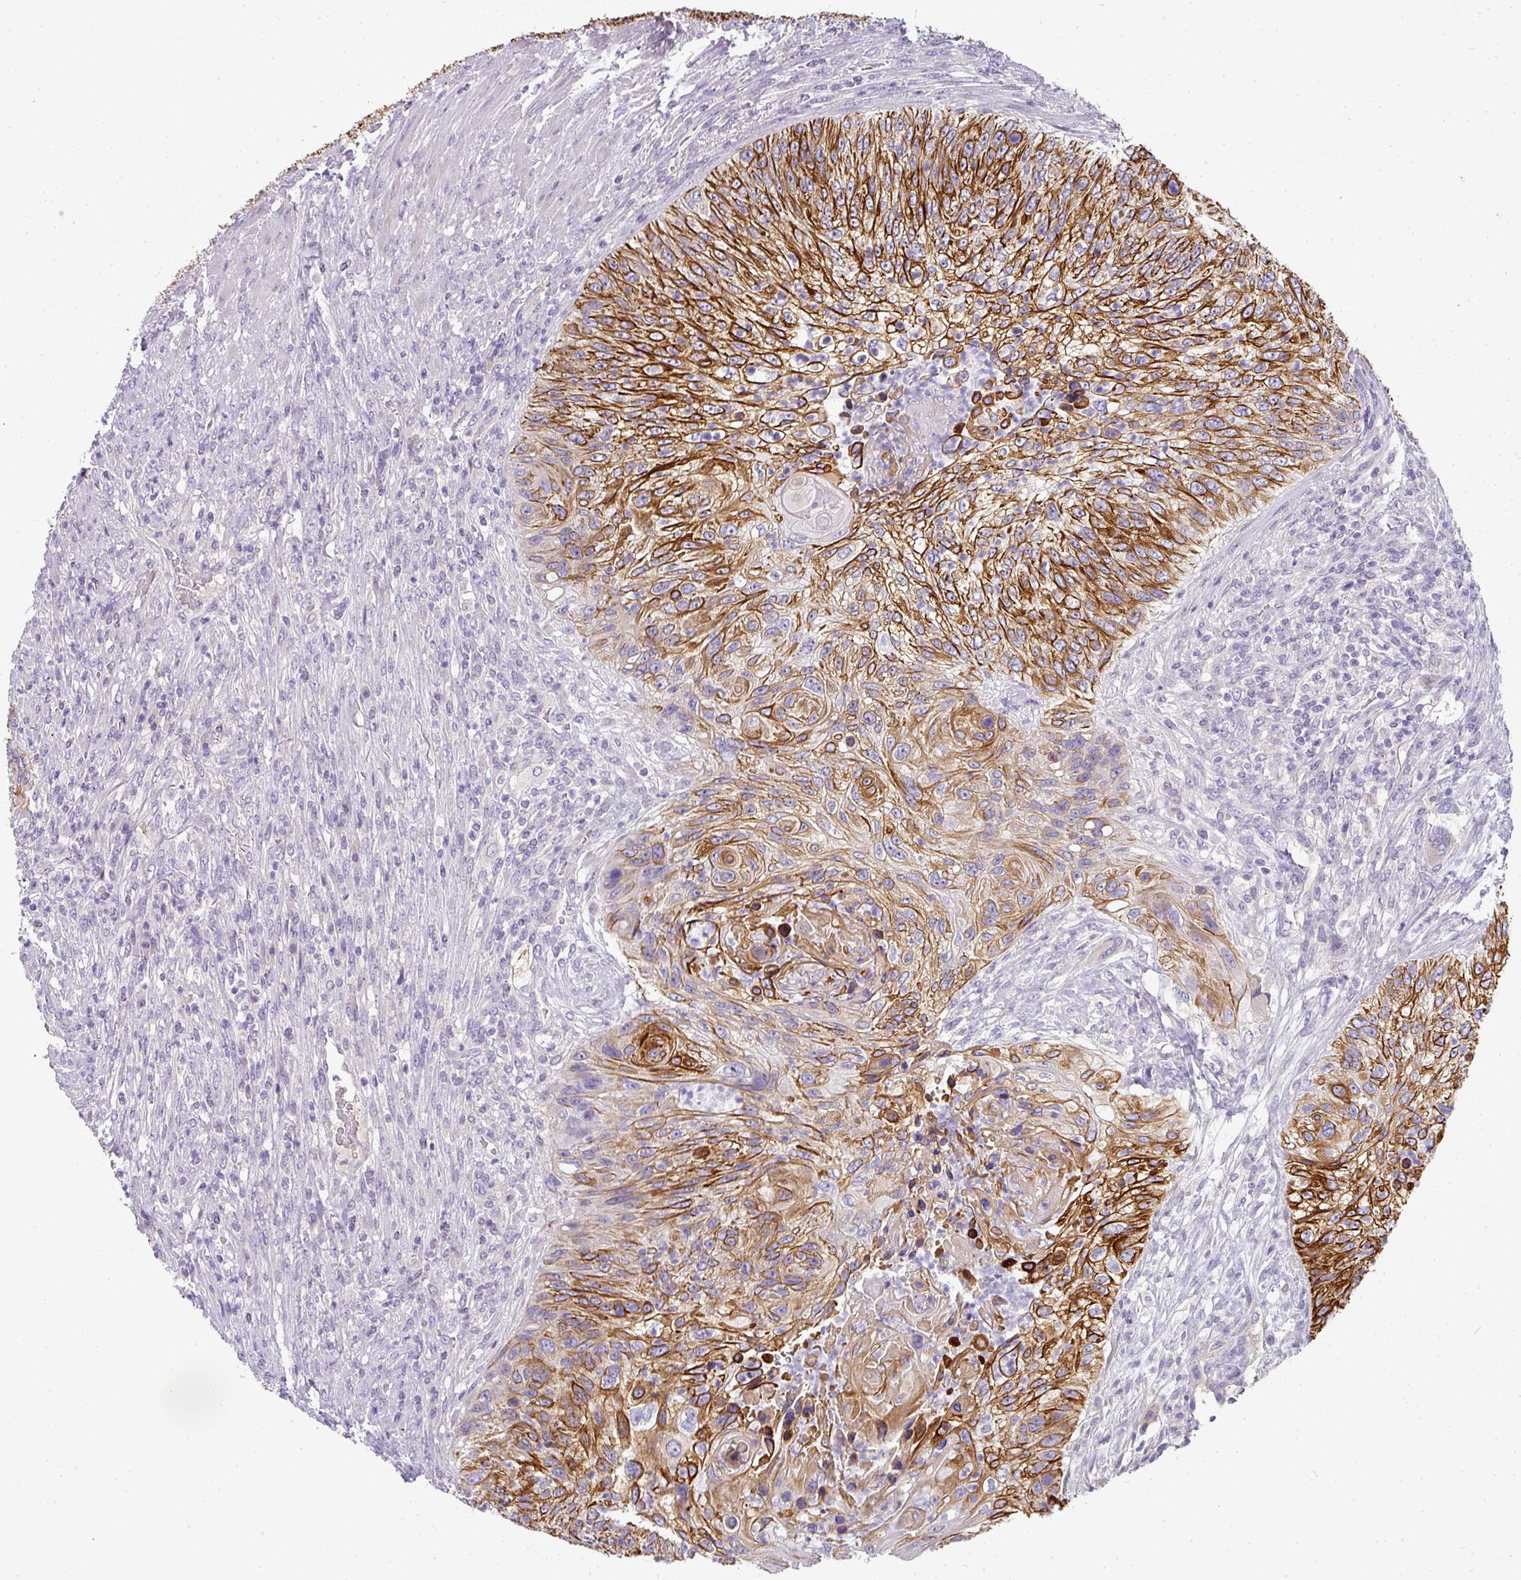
{"staining": {"intensity": "strong", "quantity": ">75%", "location": "cytoplasmic/membranous"}, "tissue": "urothelial cancer", "cell_type": "Tumor cells", "image_type": "cancer", "snomed": [{"axis": "morphology", "description": "Urothelial carcinoma, High grade"}, {"axis": "topography", "description": "Urinary bladder"}], "caption": "Immunohistochemistry (IHC) micrograph of neoplastic tissue: urothelial carcinoma (high-grade) stained using immunohistochemistry exhibits high levels of strong protein expression localized specifically in the cytoplasmic/membranous of tumor cells, appearing as a cytoplasmic/membranous brown color.", "gene": "ASXL3", "patient": {"sex": "female", "age": 60}}